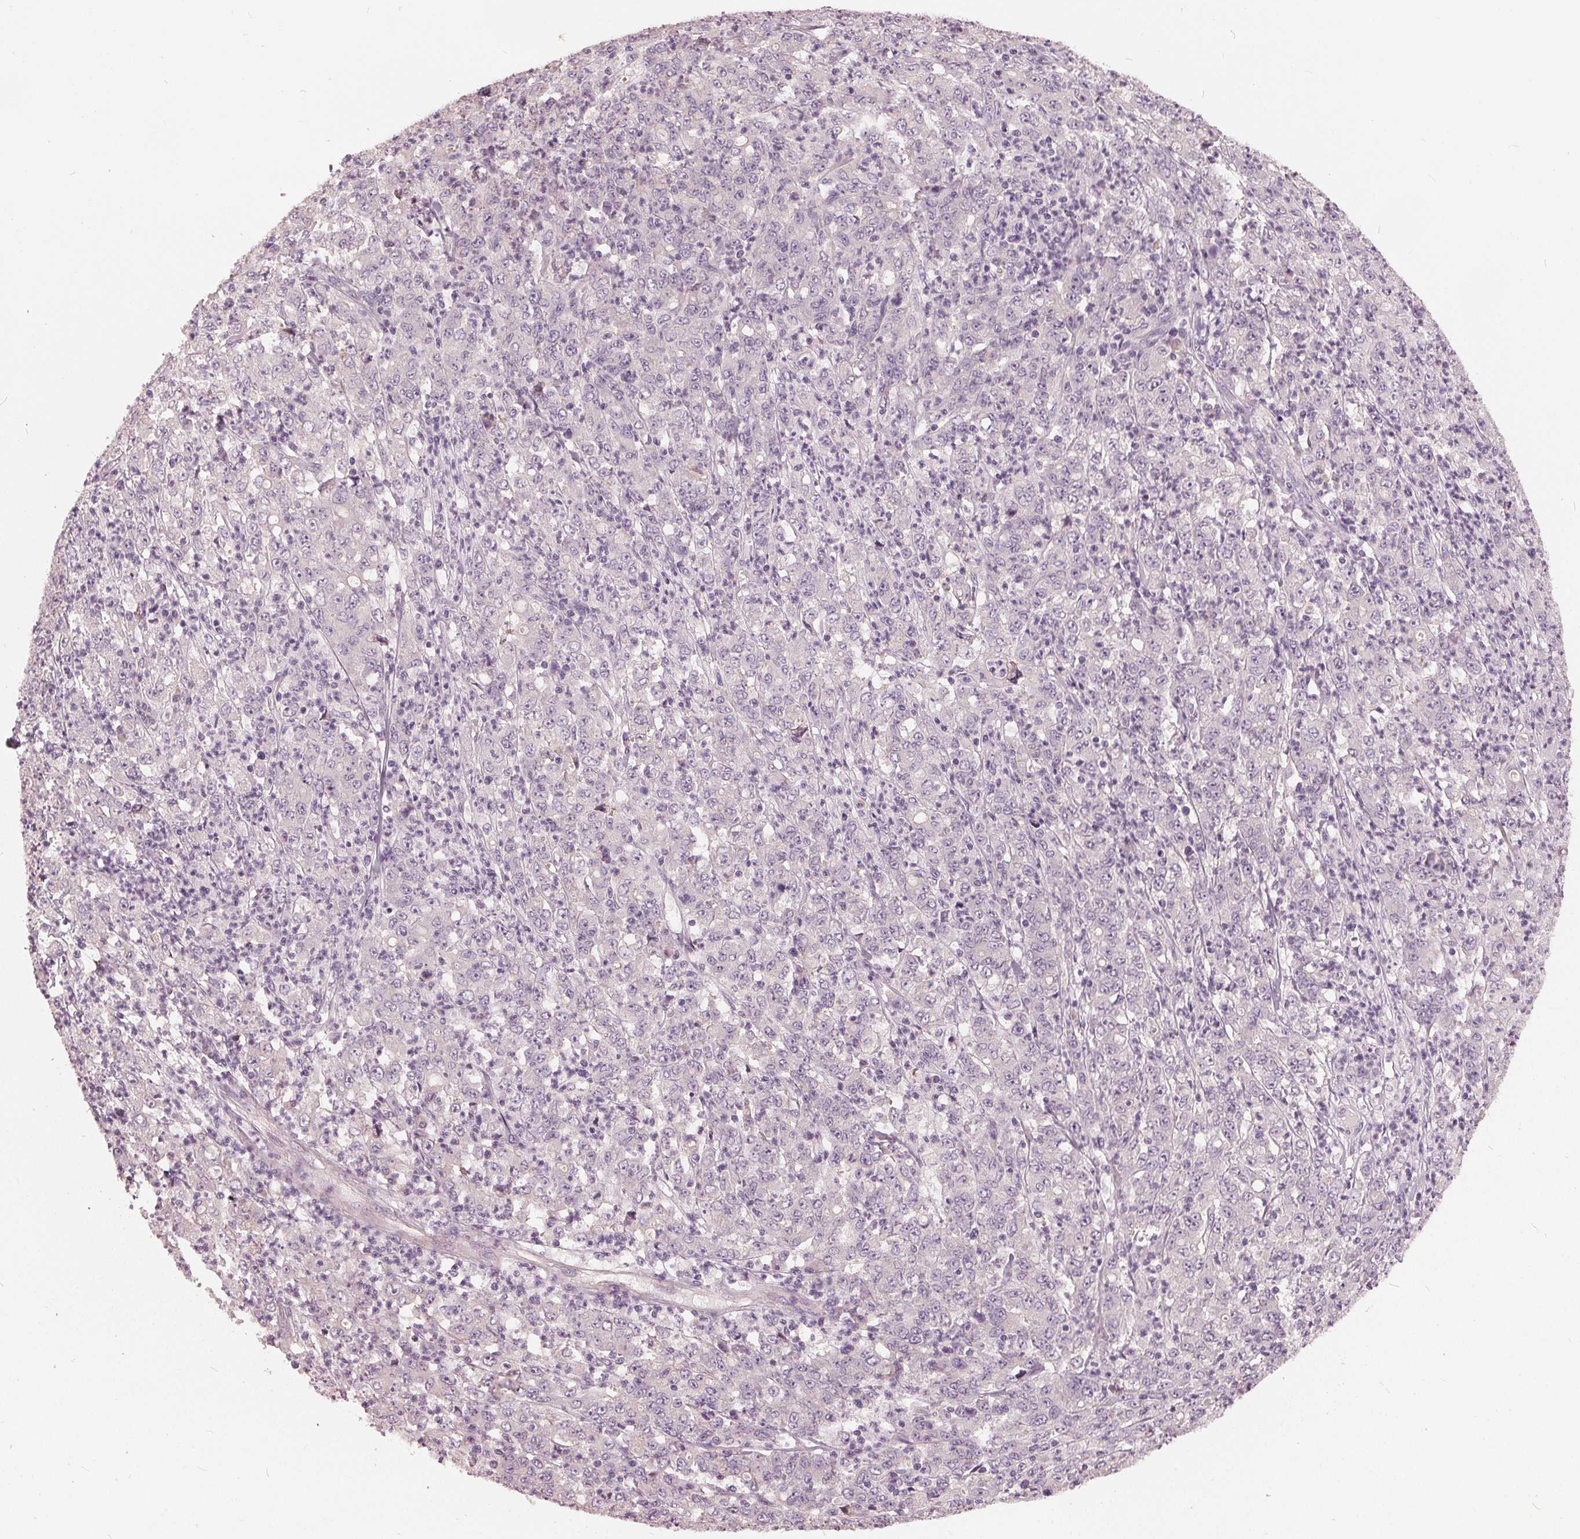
{"staining": {"intensity": "negative", "quantity": "none", "location": "none"}, "tissue": "stomach cancer", "cell_type": "Tumor cells", "image_type": "cancer", "snomed": [{"axis": "morphology", "description": "Adenocarcinoma, NOS"}, {"axis": "topography", "description": "Stomach, lower"}], "caption": "Adenocarcinoma (stomach) stained for a protein using immunohistochemistry (IHC) exhibits no staining tumor cells.", "gene": "KLK13", "patient": {"sex": "female", "age": 71}}